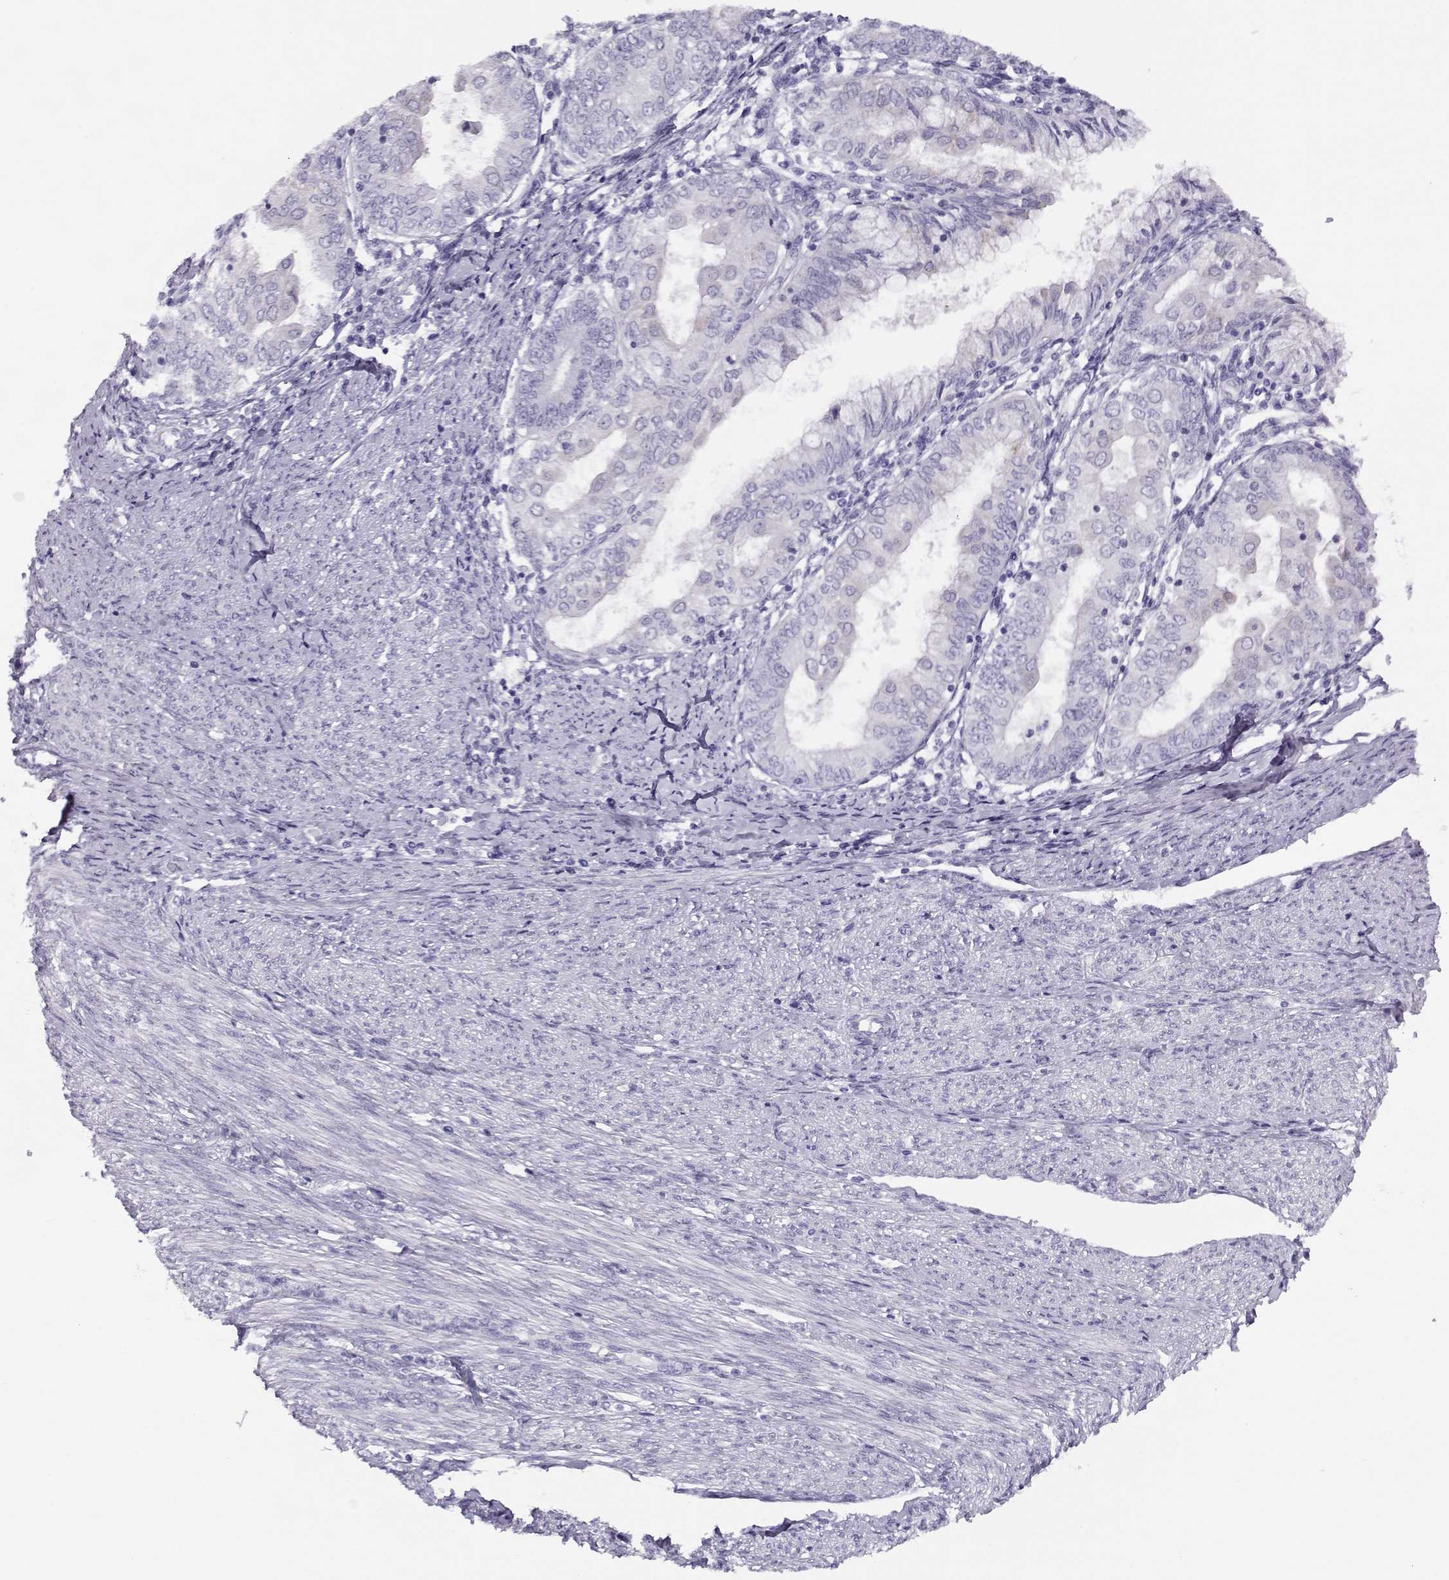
{"staining": {"intensity": "negative", "quantity": "none", "location": "none"}, "tissue": "endometrial cancer", "cell_type": "Tumor cells", "image_type": "cancer", "snomed": [{"axis": "morphology", "description": "Adenocarcinoma, NOS"}, {"axis": "topography", "description": "Endometrium"}], "caption": "IHC histopathology image of adenocarcinoma (endometrial) stained for a protein (brown), which reveals no positivity in tumor cells.", "gene": "CFAP77", "patient": {"sex": "female", "age": 68}}